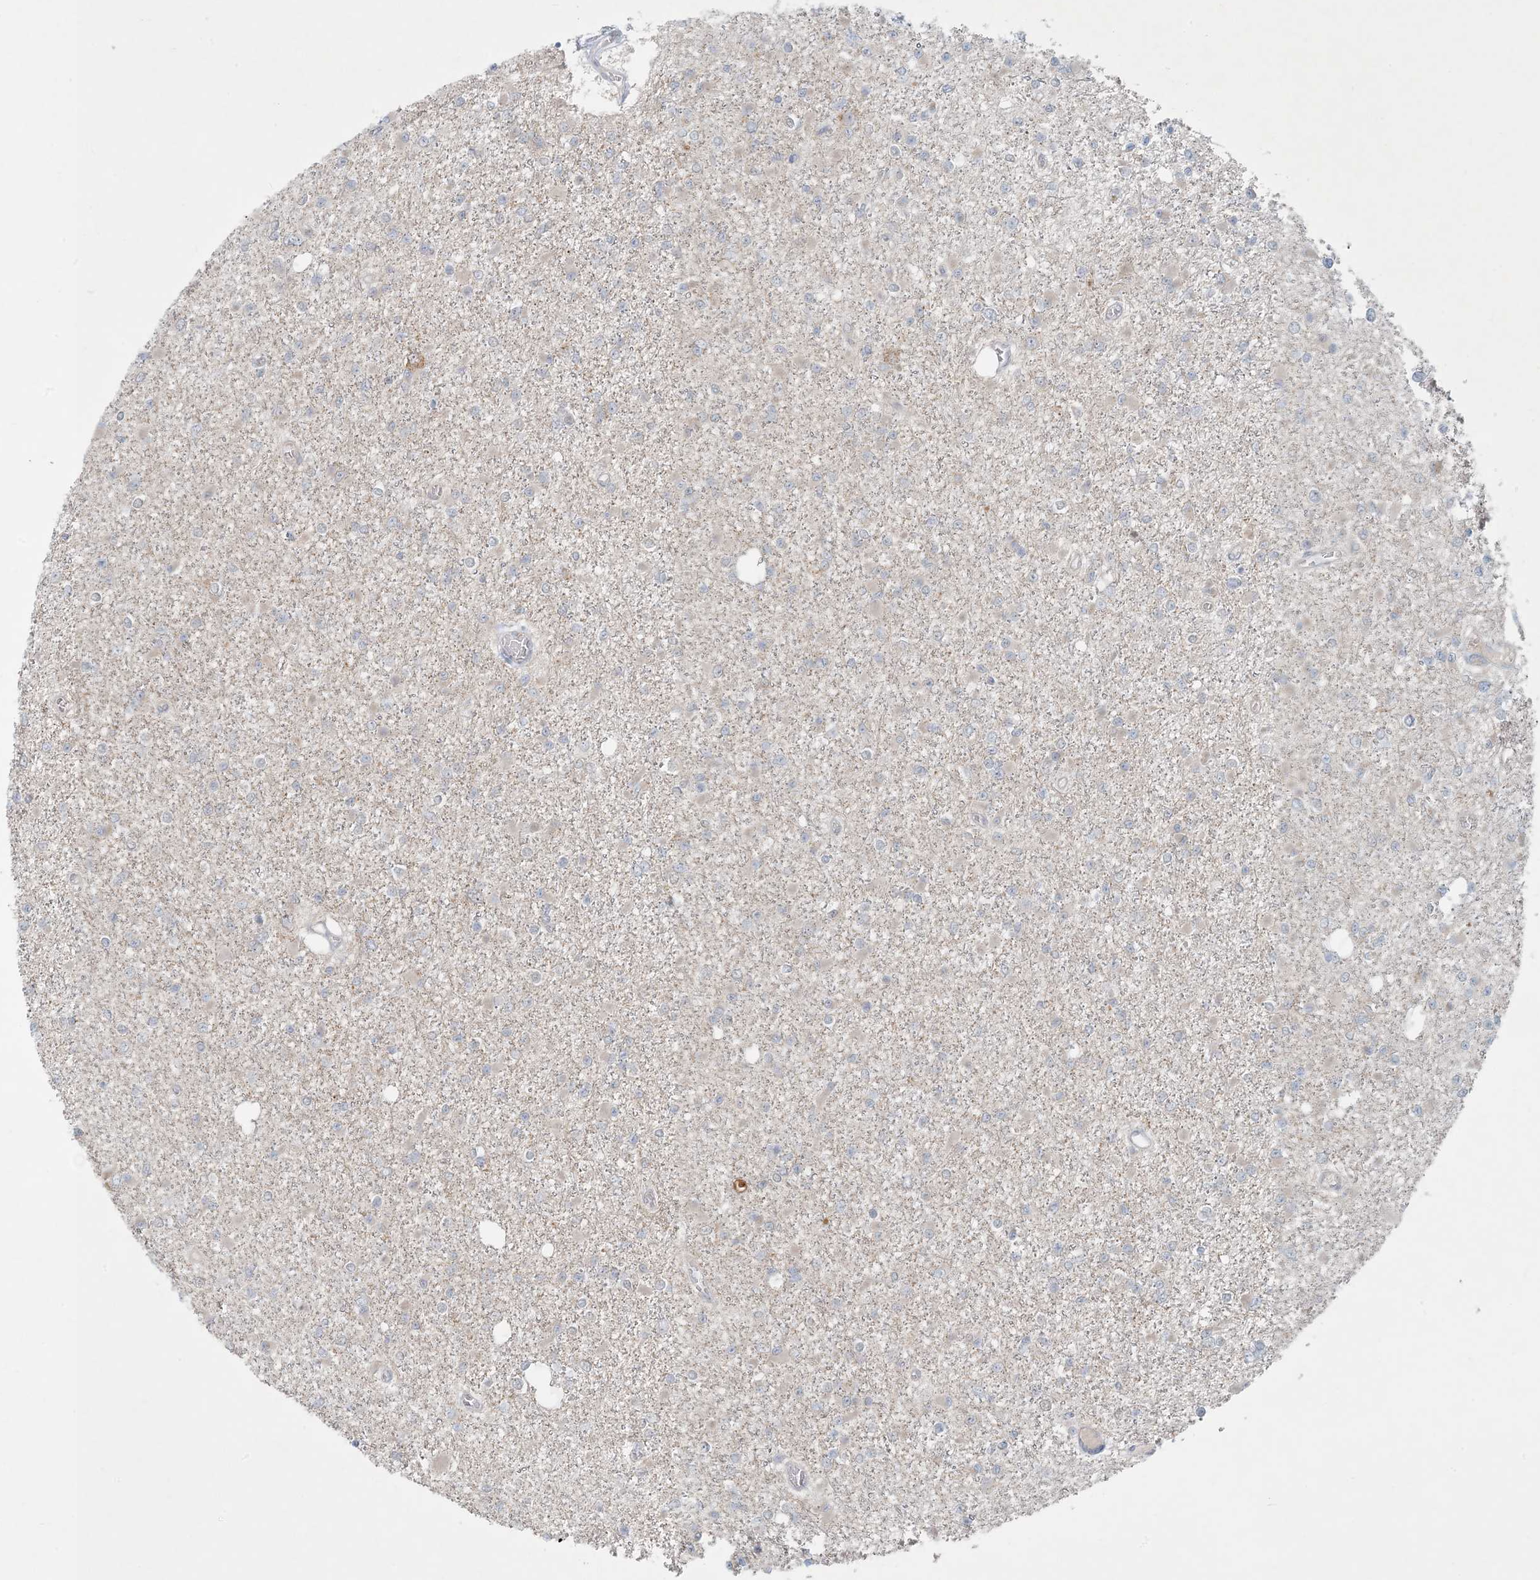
{"staining": {"intensity": "weak", "quantity": "<25%", "location": "cytoplasmic/membranous,nuclear"}, "tissue": "glioma", "cell_type": "Tumor cells", "image_type": "cancer", "snomed": [{"axis": "morphology", "description": "Glioma, malignant, Low grade"}, {"axis": "topography", "description": "Brain"}], "caption": "This photomicrograph is of malignant low-grade glioma stained with IHC to label a protein in brown with the nuclei are counter-stained blue. There is no positivity in tumor cells.", "gene": "OBI1", "patient": {"sex": "female", "age": 22}}